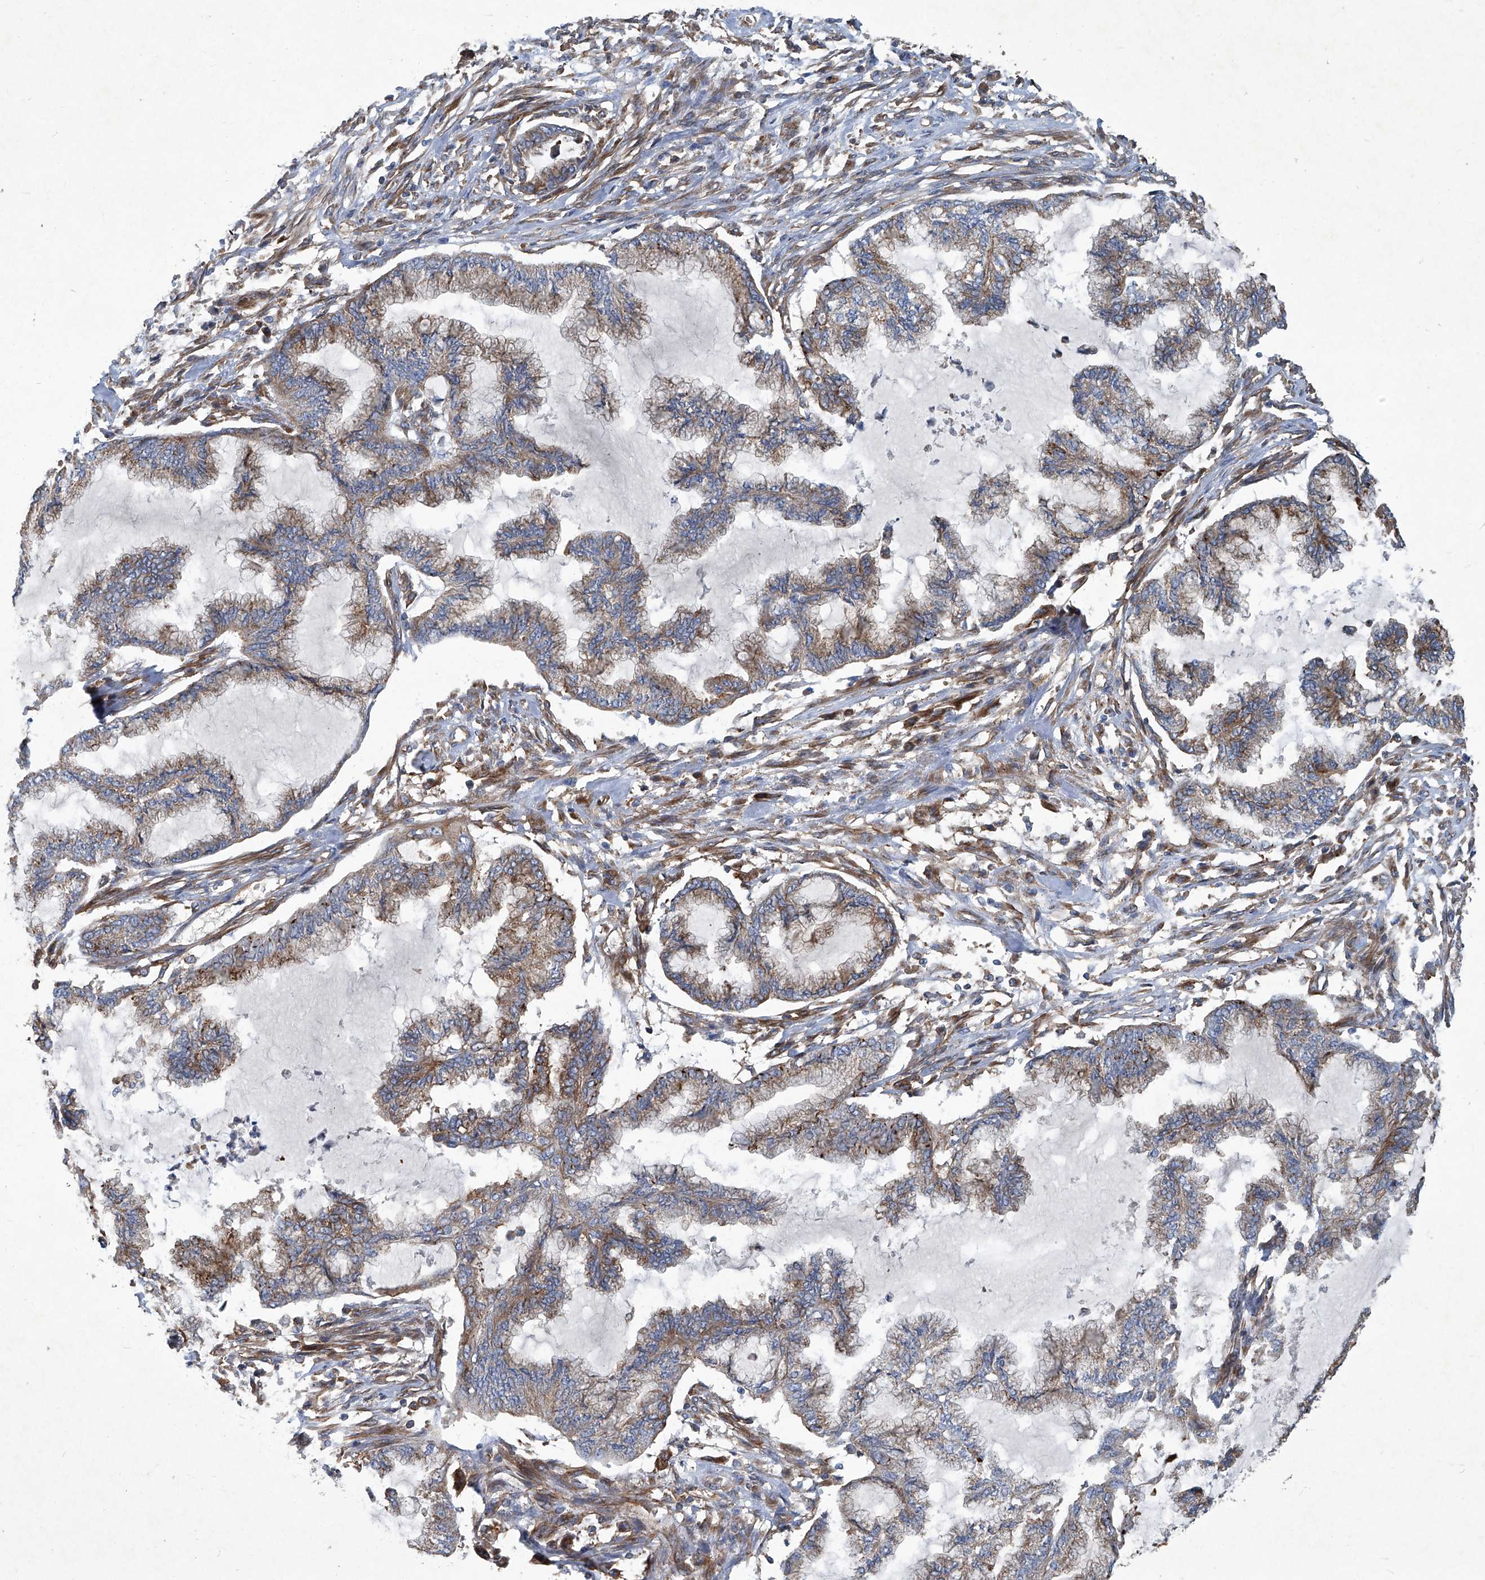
{"staining": {"intensity": "moderate", "quantity": ">75%", "location": "cytoplasmic/membranous"}, "tissue": "endometrial cancer", "cell_type": "Tumor cells", "image_type": "cancer", "snomed": [{"axis": "morphology", "description": "Adenocarcinoma, NOS"}, {"axis": "topography", "description": "Endometrium"}], "caption": "Tumor cells reveal medium levels of moderate cytoplasmic/membranous expression in about >75% of cells in endometrial cancer. Immunohistochemistry (ihc) stains the protein of interest in brown and the nuclei are stained blue.", "gene": "PIGH", "patient": {"sex": "female", "age": 86}}